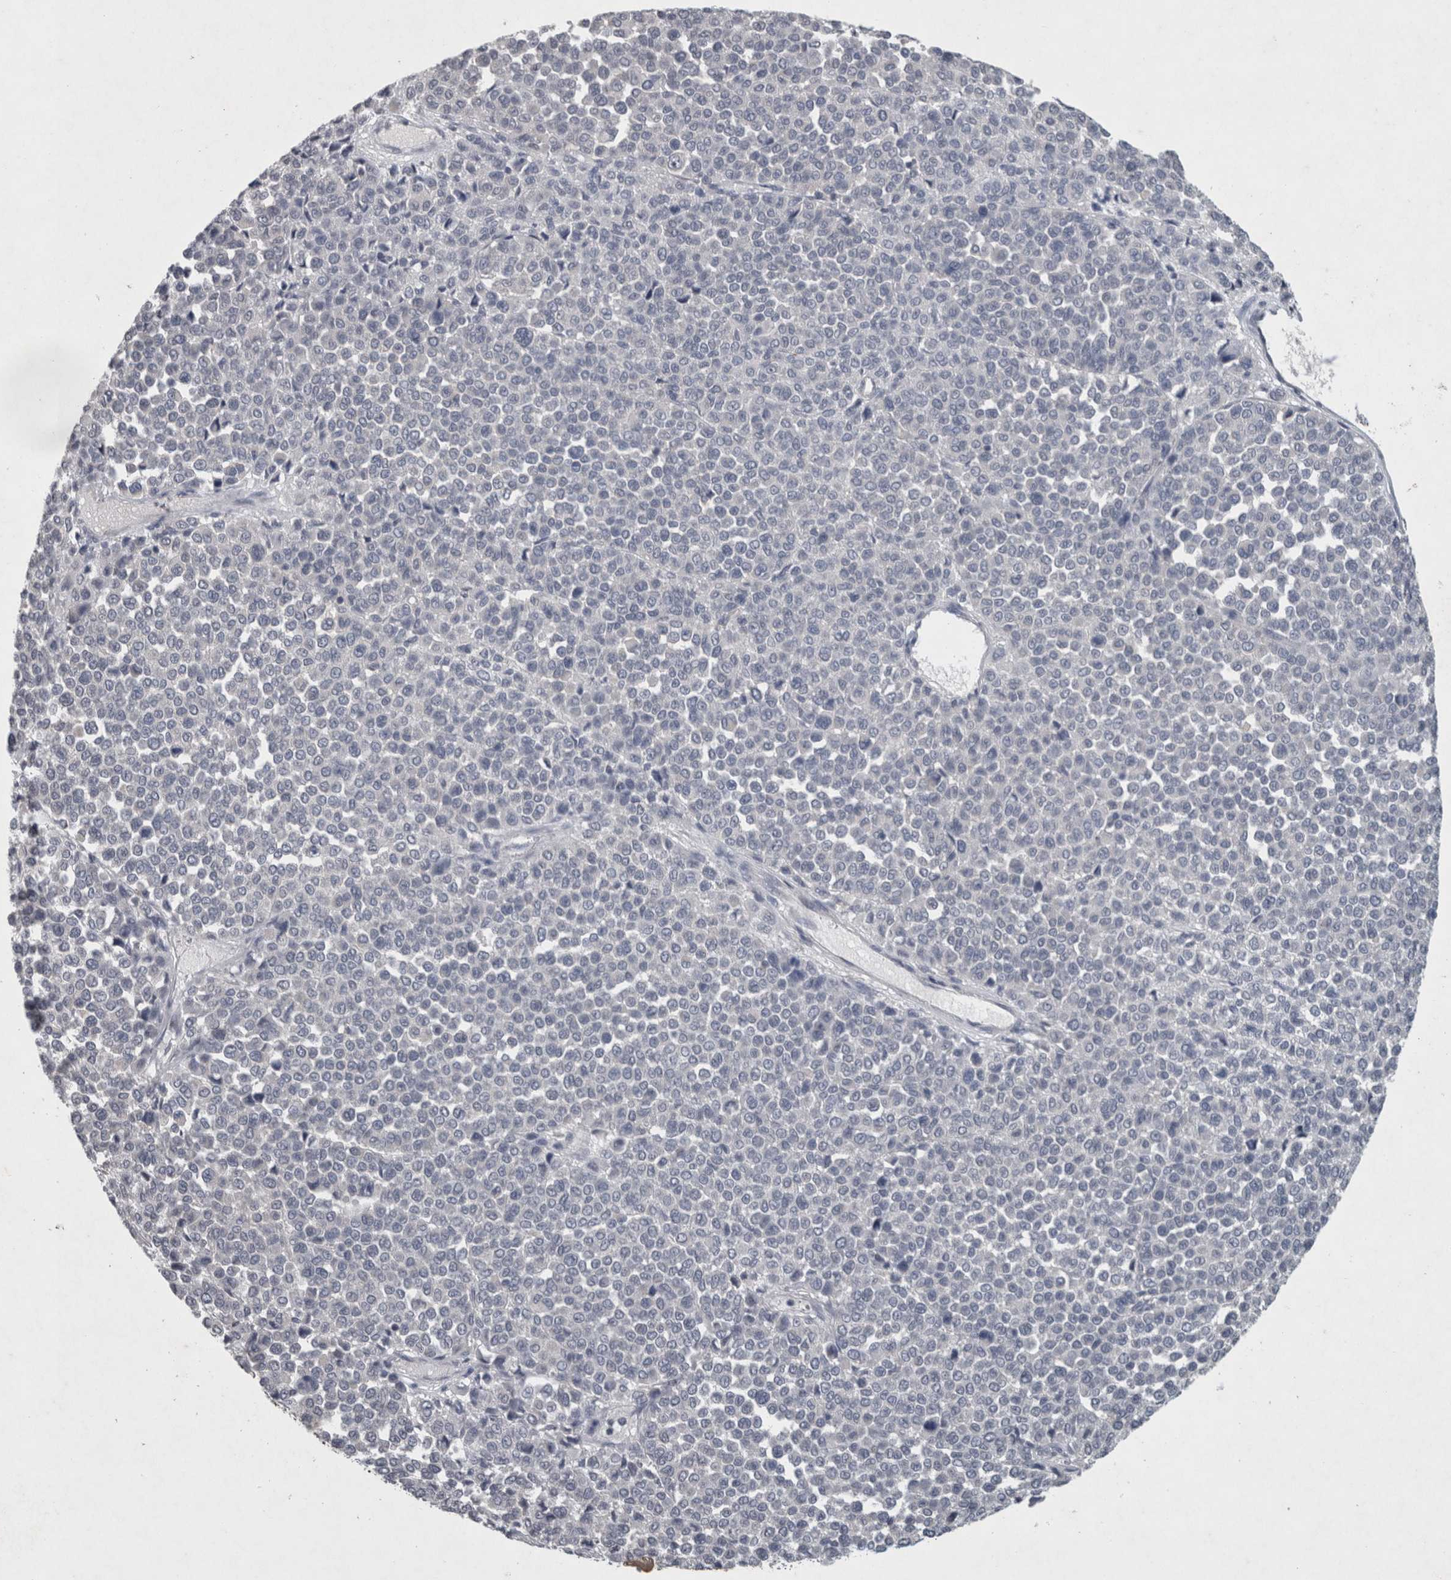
{"staining": {"intensity": "negative", "quantity": "none", "location": "none"}, "tissue": "melanoma", "cell_type": "Tumor cells", "image_type": "cancer", "snomed": [{"axis": "morphology", "description": "Malignant melanoma, Metastatic site"}, {"axis": "topography", "description": "Pancreas"}], "caption": "Tumor cells are negative for protein expression in human malignant melanoma (metastatic site). The staining was performed using DAB to visualize the protein expression in brown, while the nuclei were stained in blue with hematoxylin (Magnification: 20x).", "gene": "WNT7A", "patient": {"sex": "female", "age": 30}}